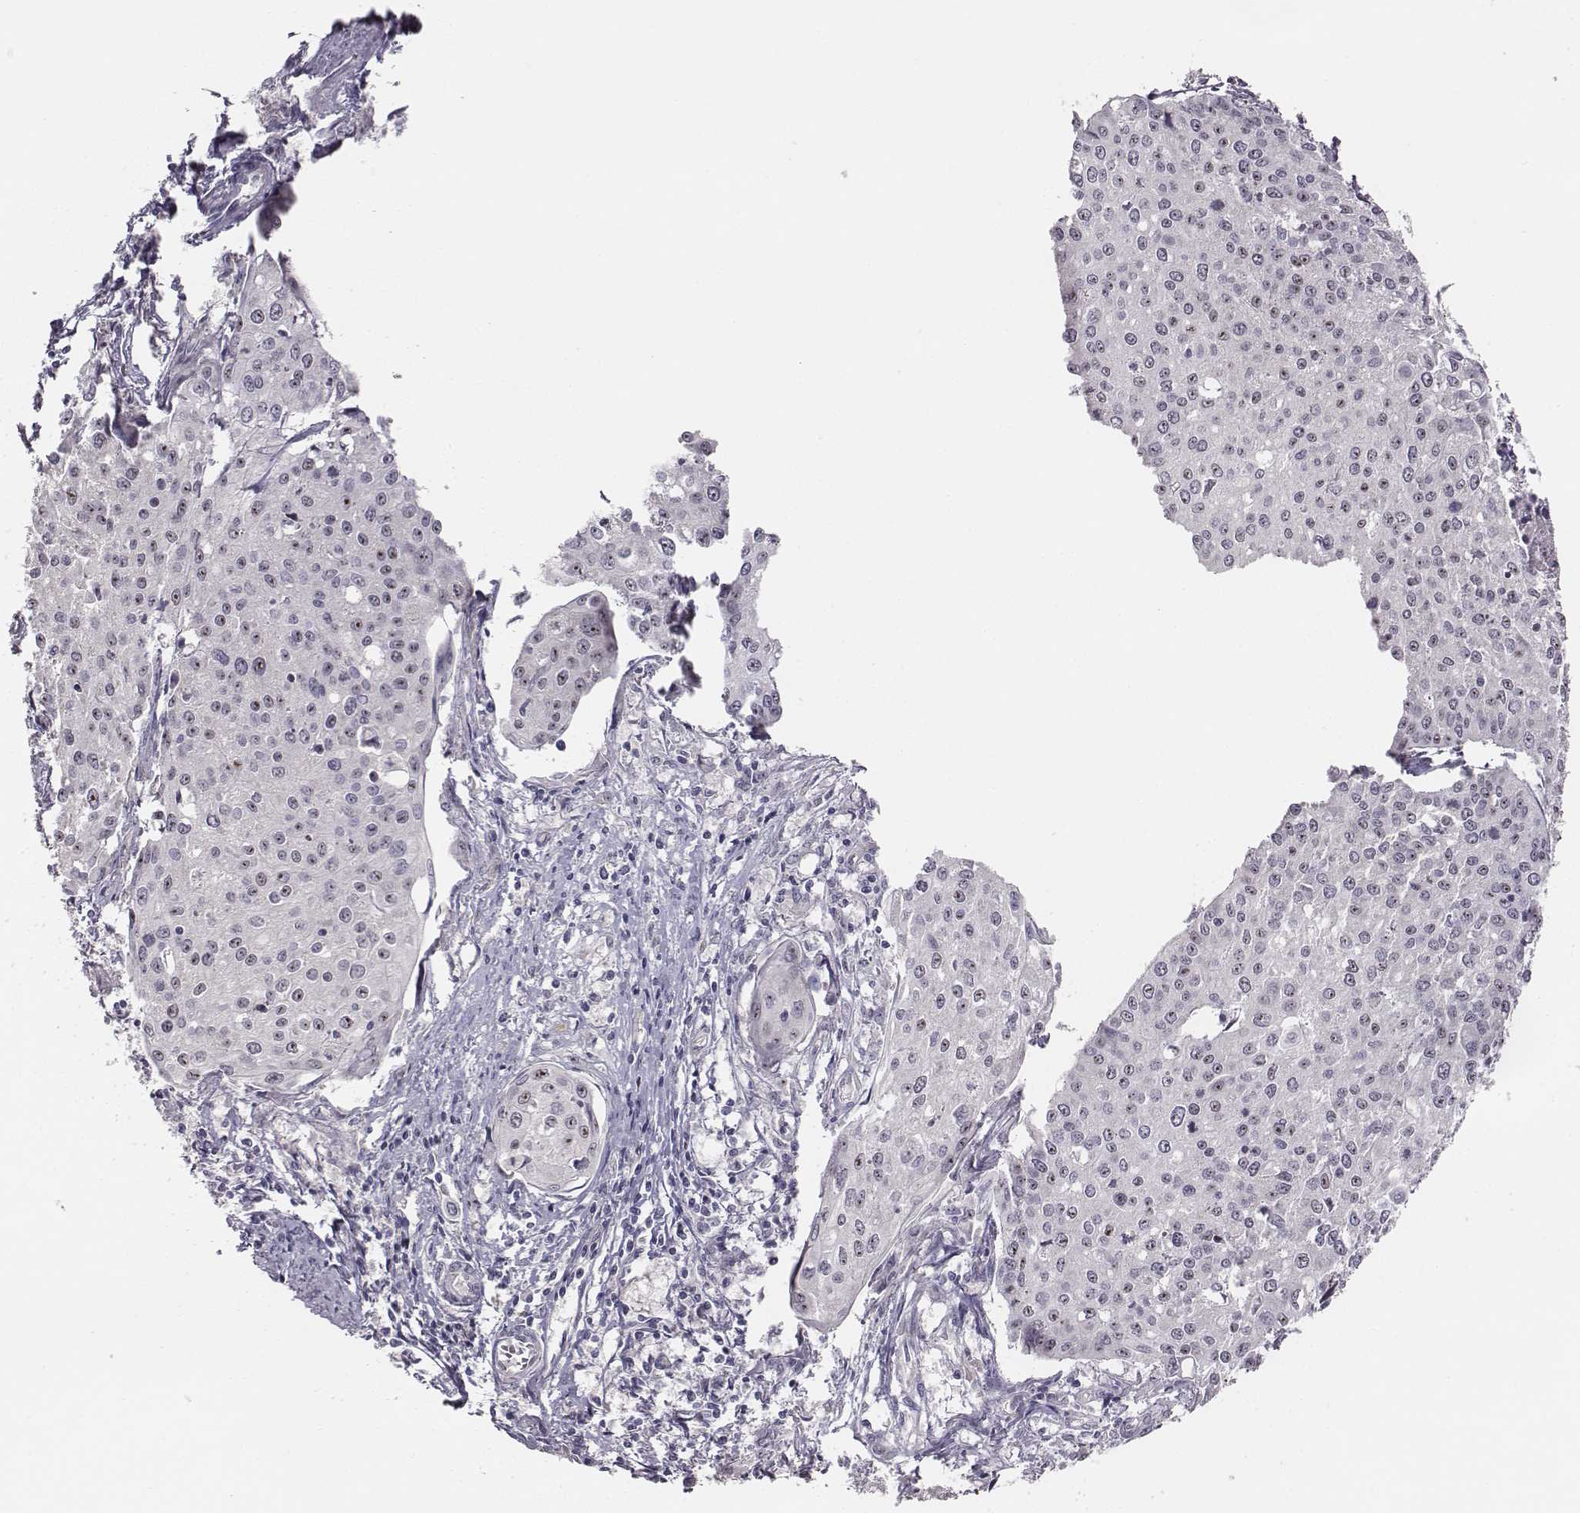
{"staining": {"intensity": "moderate", "quantity": "25%-75%", "location": "nuclear"}, "tissue": "cervical cancer", "cell_type": "Tumor cells", "image_type": "cancer", "snomed": [{"axis": "morphology", "description": "Squamous cell carcinoma, NOS"}, {"axis": "topography", "description": "Cervix"}], "caption": "Brown immunohistochemical staining in human cervical squamous cell carcinoma demonstrates moderate nuclear staining in approximately 25%-75% of tumor cells.", "gene": "NIFK", "patient": {"sex": "female", "age": 38}}